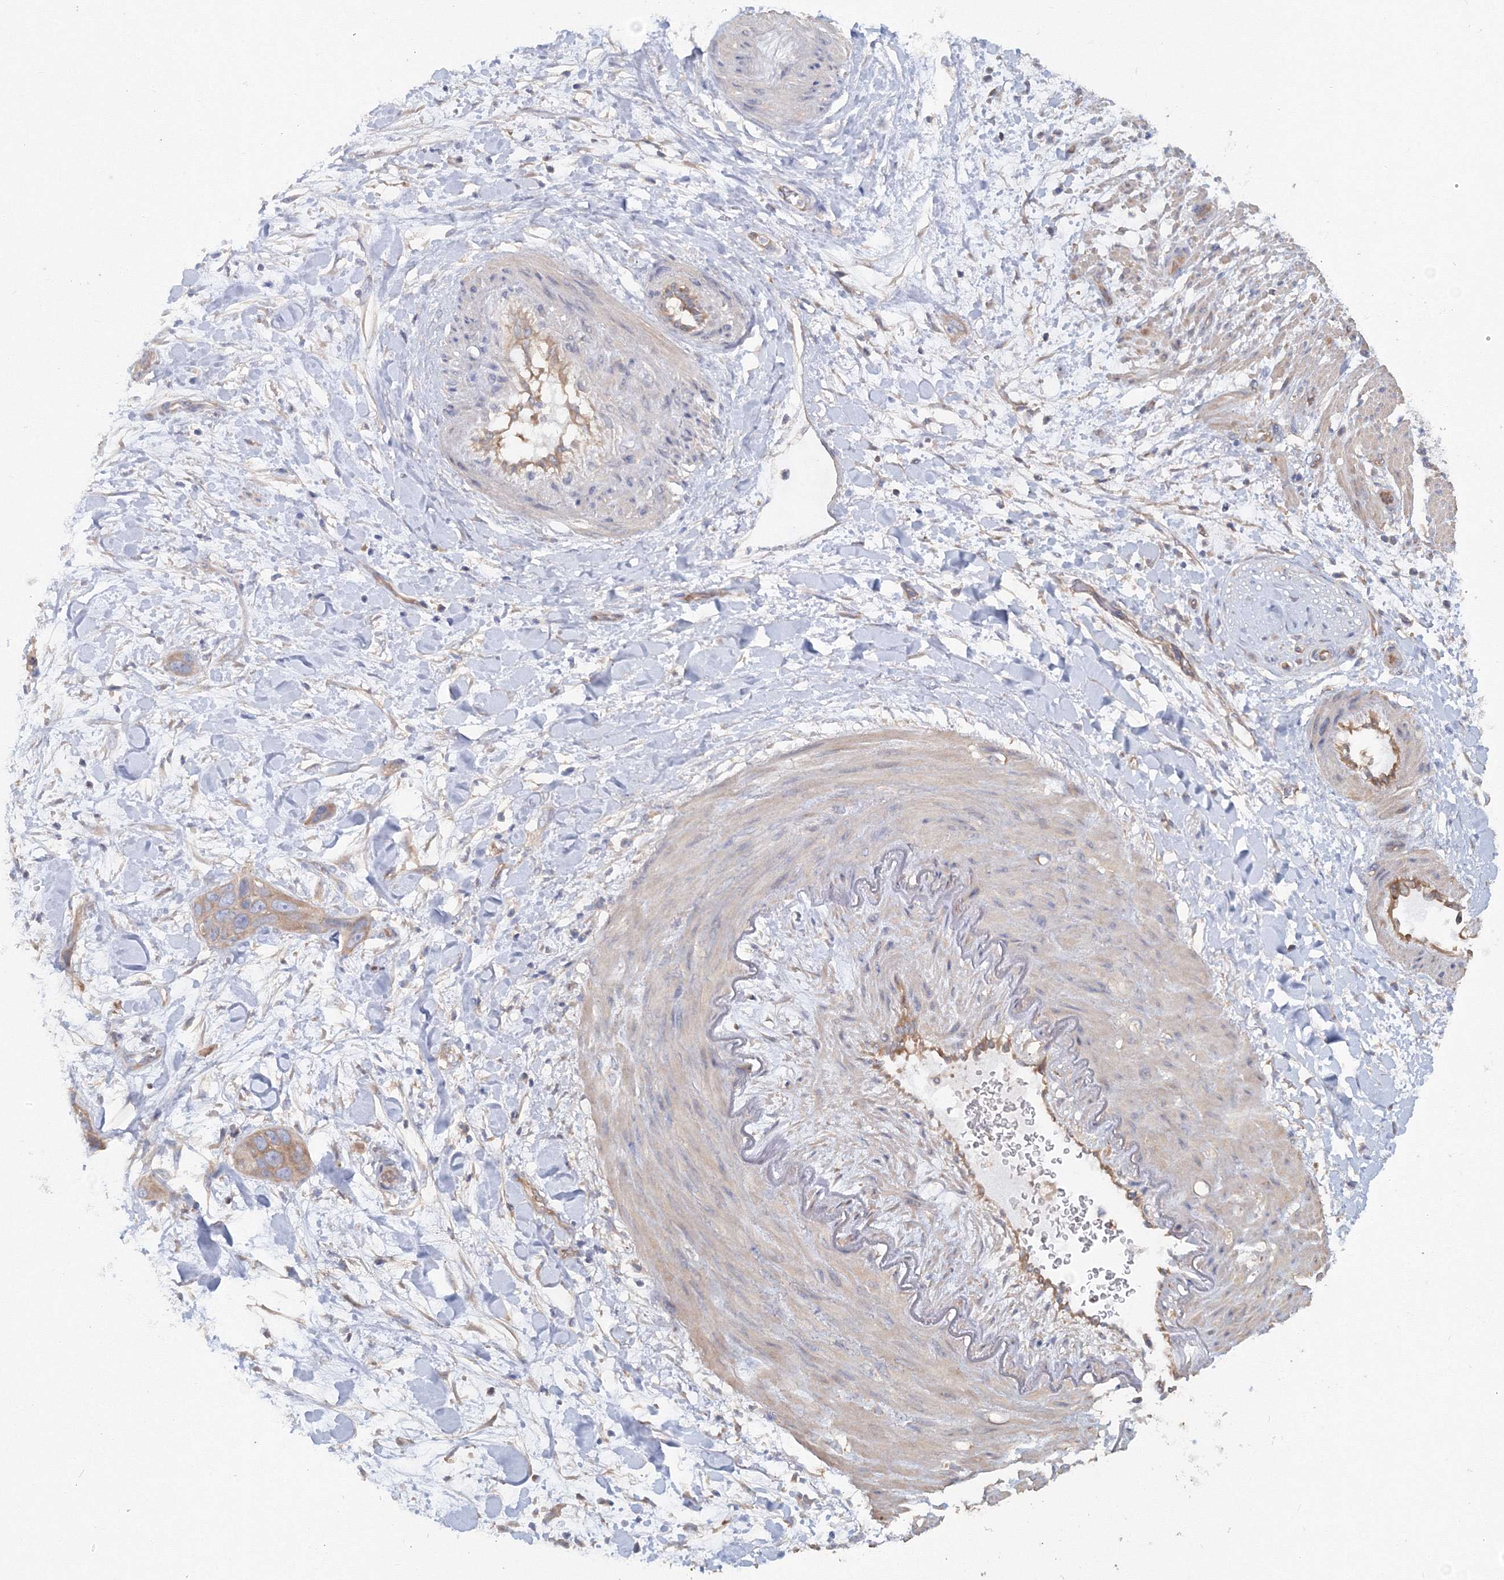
{"staining": {"intensity": "weak", "quantity": "25%-75%", "location": "cytoplasmic/membranous"}, "tissue": "pancreatic cancer", "cell_type": "Tumor cells", "image_type": "cancer", "snomed": [{"axis": "morphology", "description": "Adenocarcinoma, NOS"}, {"axis": "topography", "description": "Pancreas"}], "caption": "Immunohistochemistry (IHC) of adenocarcinoma (pancreatic) displays low levels of weak cytoplasmic/membranous positivity in approximately 25%-75% of tumor cells. (Stains: DAB (3,3'-diaminobenzidine) in brown, nuclei in blue, Microscopy: brightfield microscopy at high magnification).", "gene": "EXOC1", "patient": {"sex": "female", "age": 60}}